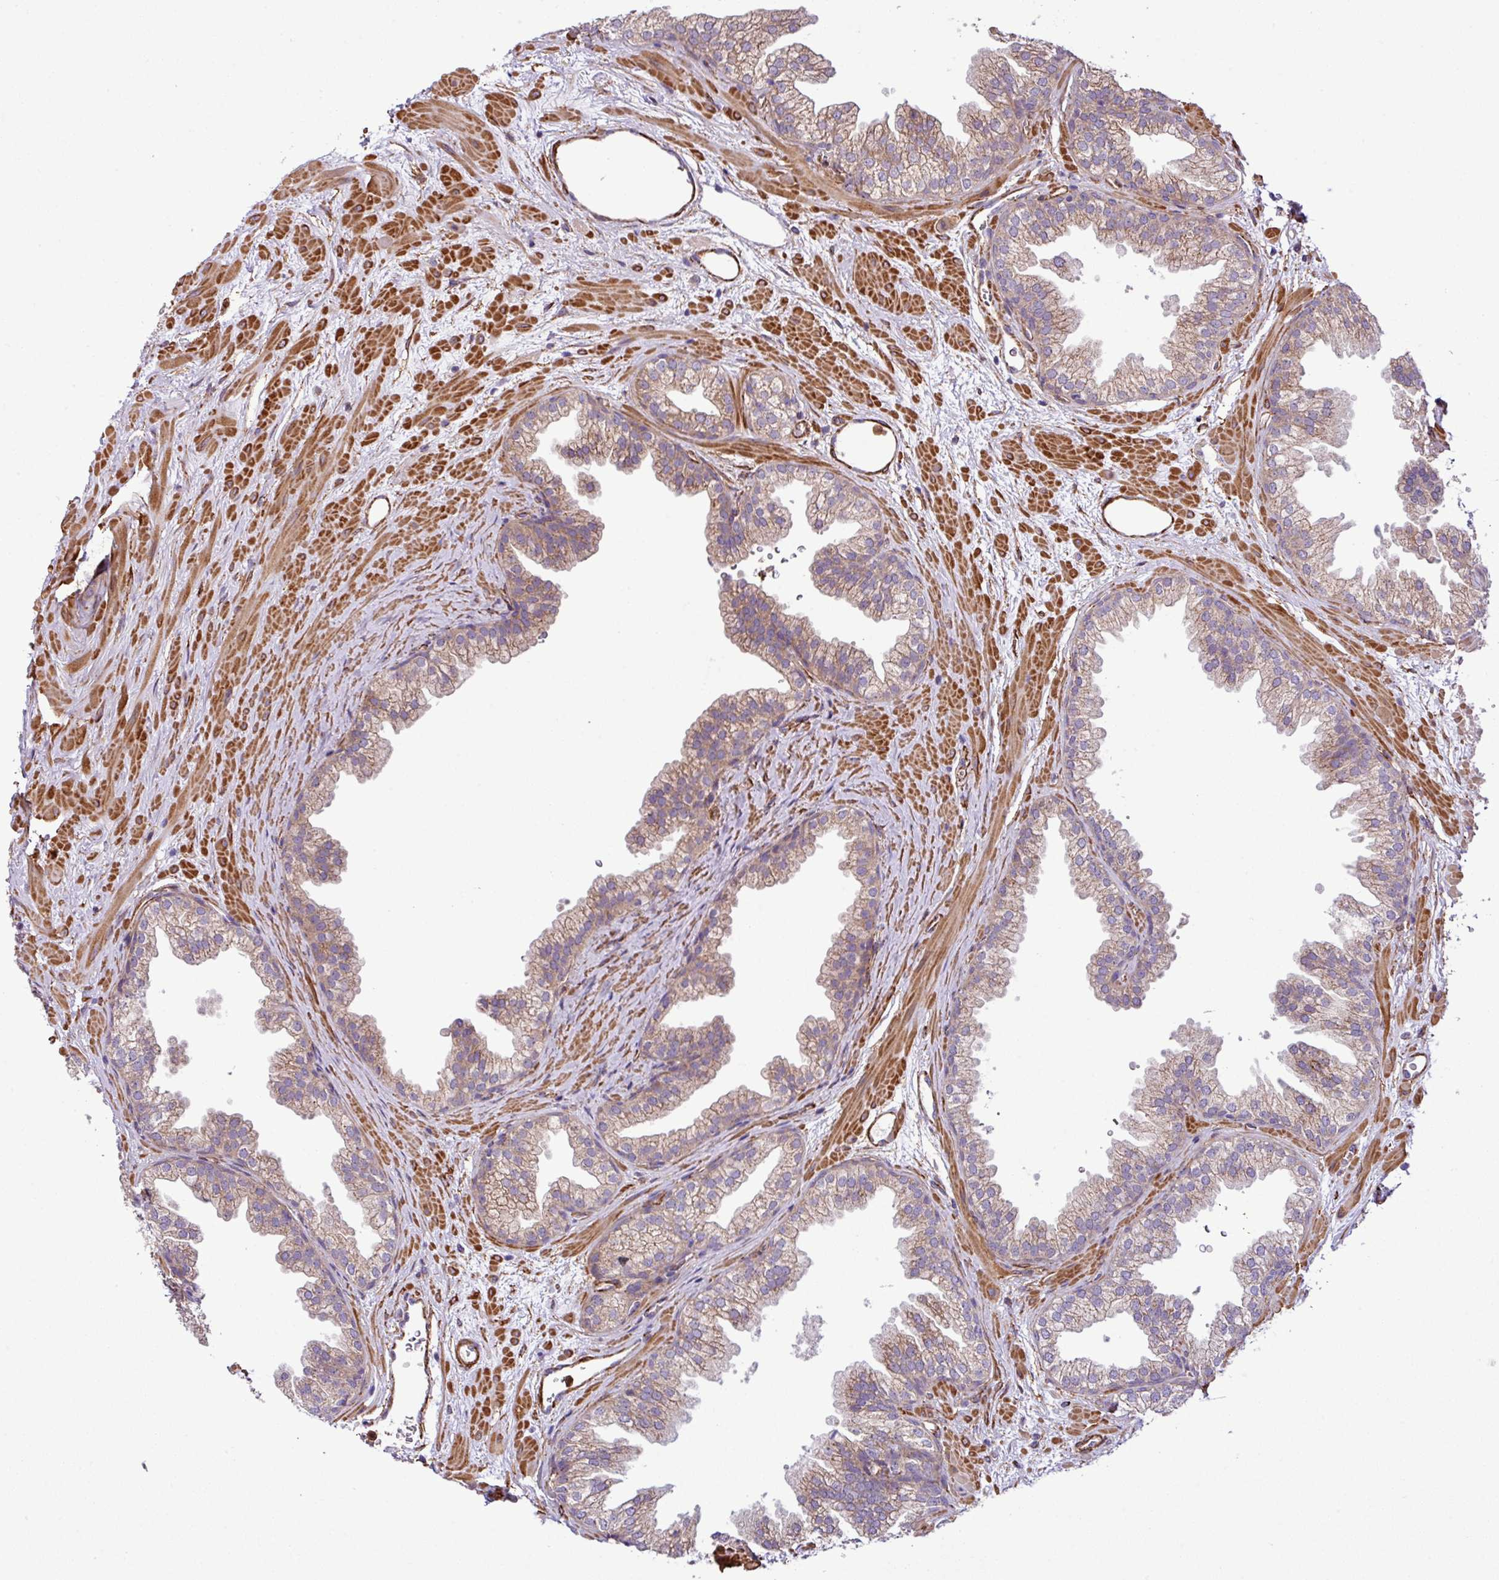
{"staining": {"intensity": "moderate", "quantity": ">75%", "location": "cytoplasmic/membranous"}, "tissue": "prostate", "cell_type": "Glandular cells", "image_type": "normal", "snomed": [{"axis": "morphology", "description": "Normal tissue, NOS"}, {"axis": "topography", "description": "Prostate"}], "caption": "Immunohistochemistry (IHC) micrograph of benign prostate stained for a protein (brown), which reveals medium levels of moderate cytoplasmic/membranous expression in about >75% of glandular cells.", "gene": "FAM47E", "patient": {"sex": "male", "age": 37}}